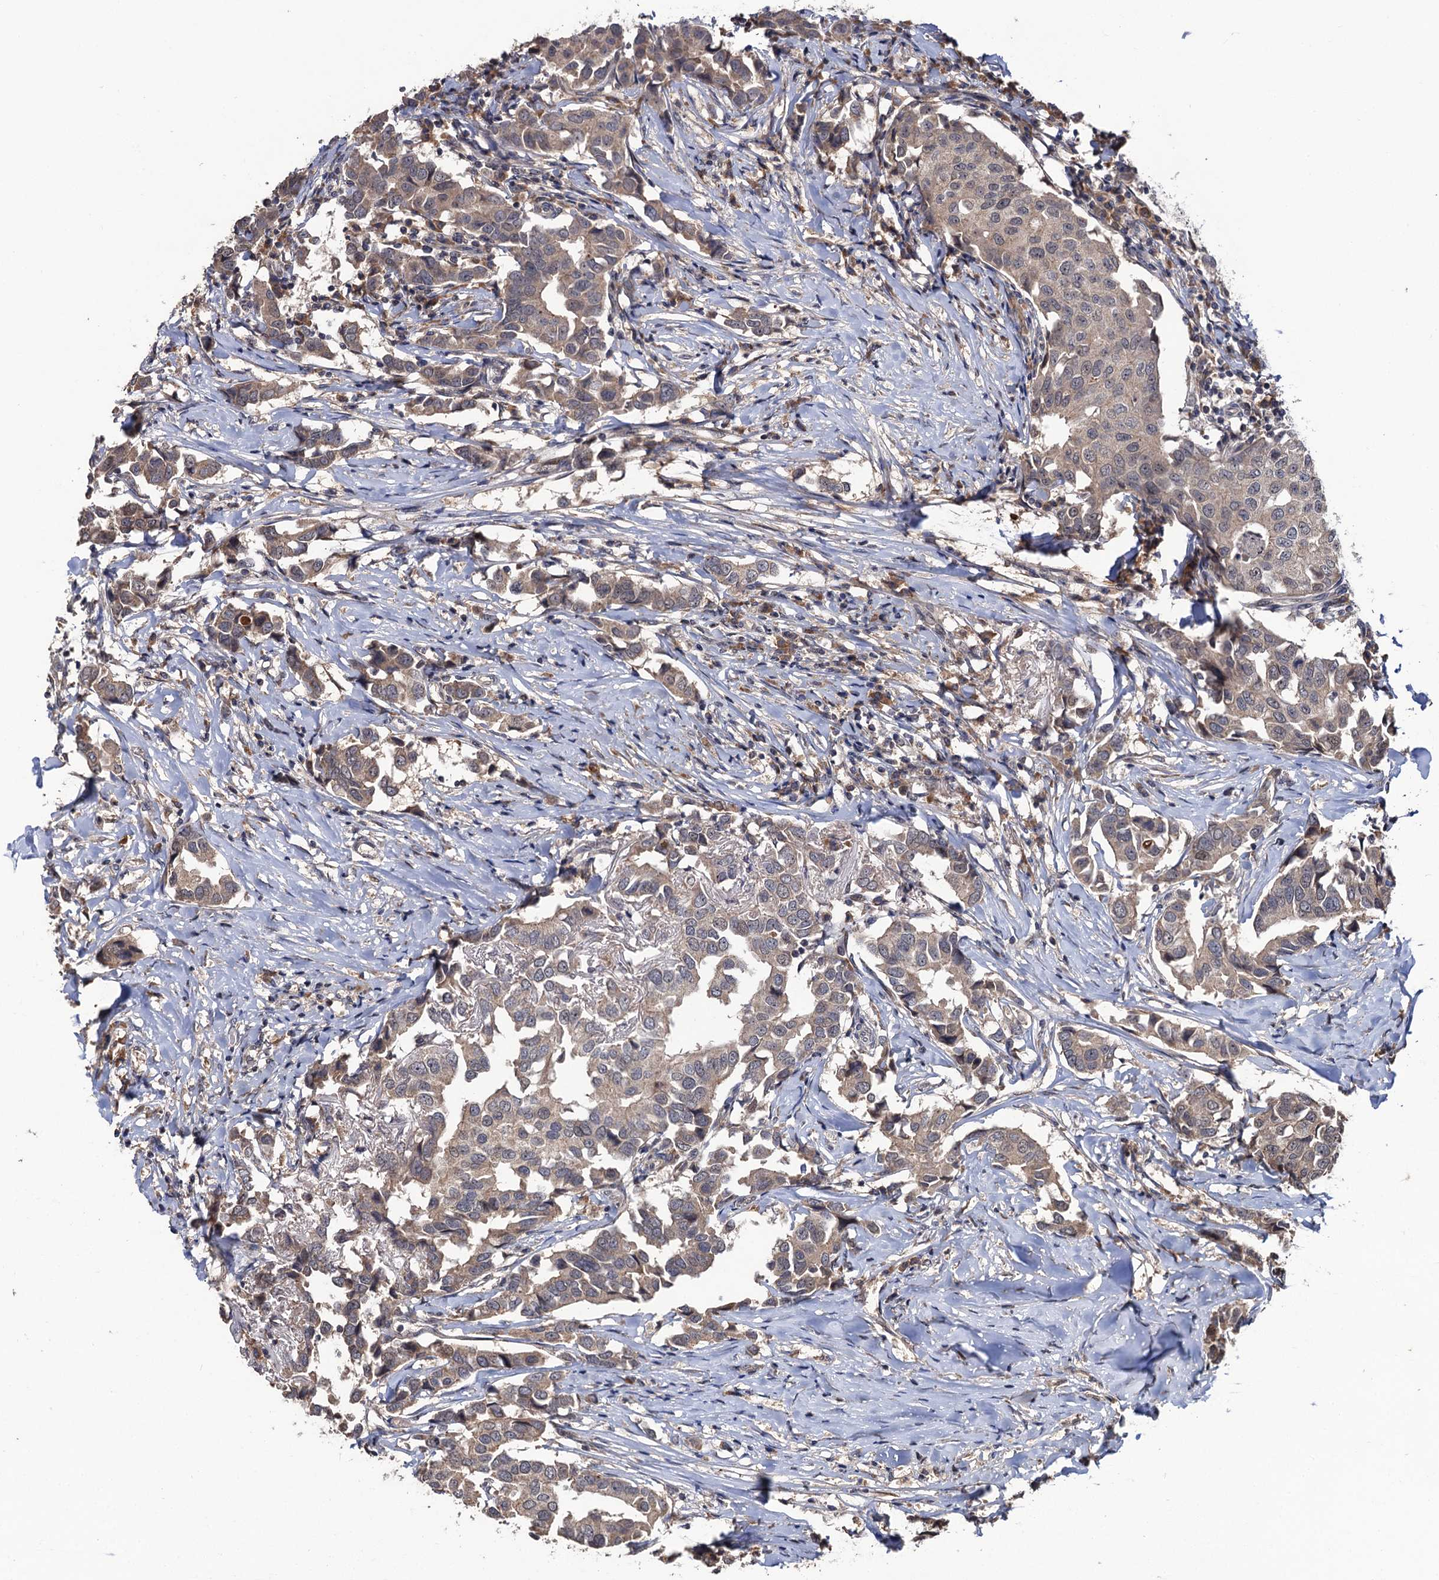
{"staining": {"intensity": "weak", "quantity": "<25%", "location": "cytoplasmic/membranous"}, "tissue": "breast cancer", "cell_type": "Tumor cells", "image_type": "cancer", "snomed": [{"axis": "morphology", "description": "Duct carcinoma"}, {"axis": "topography", "description": "Breast"}], "caption": "DAB (3,3'-diaminobenzidine) immunohistochemical staining of human infiltrating ductal carcinoma (breast) exhibits no significant expression in tumor cells.", "gene": "LRRC63", "patient": {"sex": "female", "age": 80}}